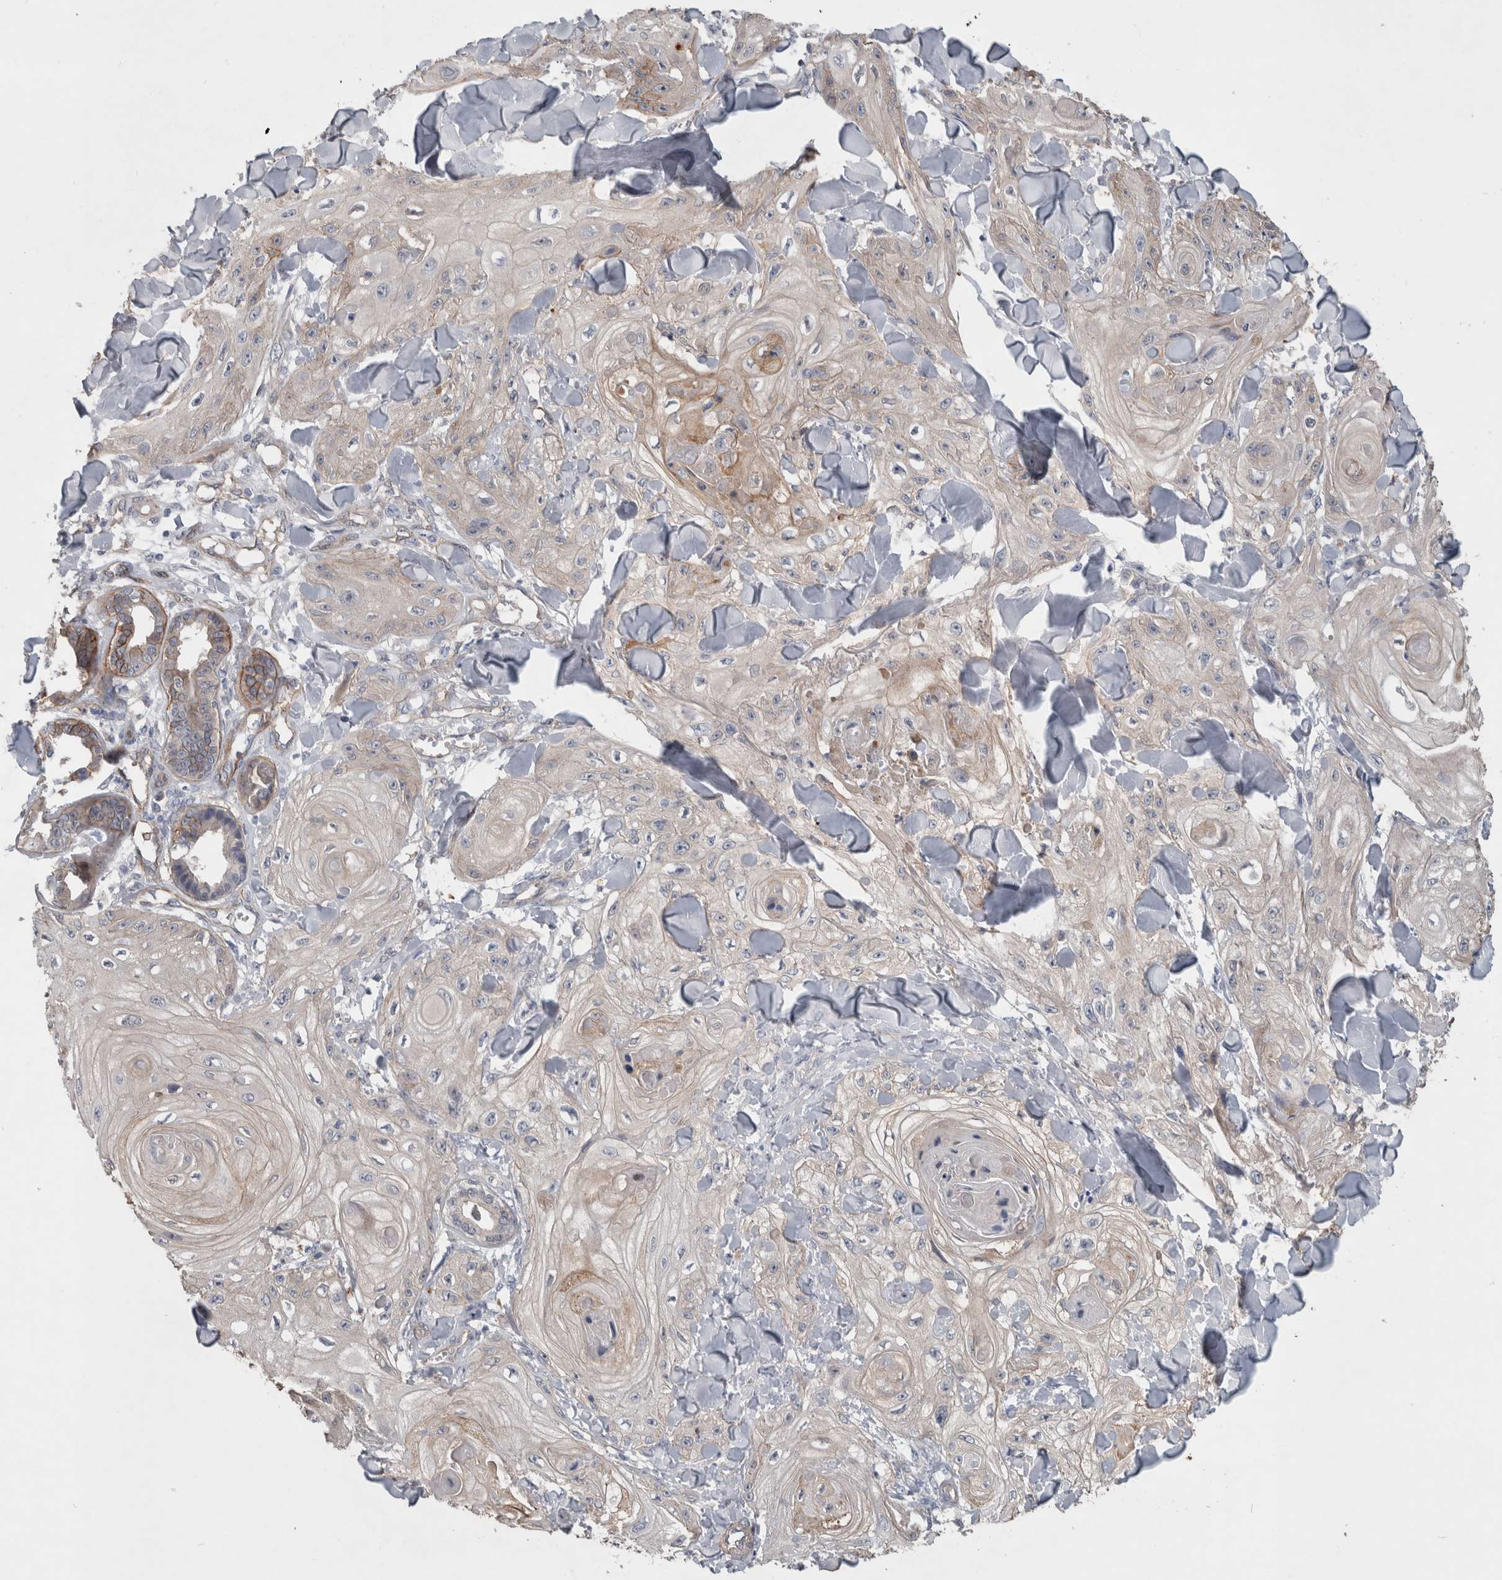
{"staining": {"intensity": "weak", "quantity": "<25%", "location": "cytoplasmic/membranous"}, "tissue": "skin cancer", "cell_type": "Tumor cells", "image_type": "cancer", "snomed": [{"axis": "morphology", "description": "Squamous cell carcinoma, NOS"}, {"axis": "topography", "description": "Skin"}], "caption": "This micrograph is of skin cancer stained with immunohistochemistry to label a protein in brown with the nuclei are counter-stained blue. There is no expression in tumor cells.", "gene": "BCAM", "patient": {"sex": "male", "age": 74}}